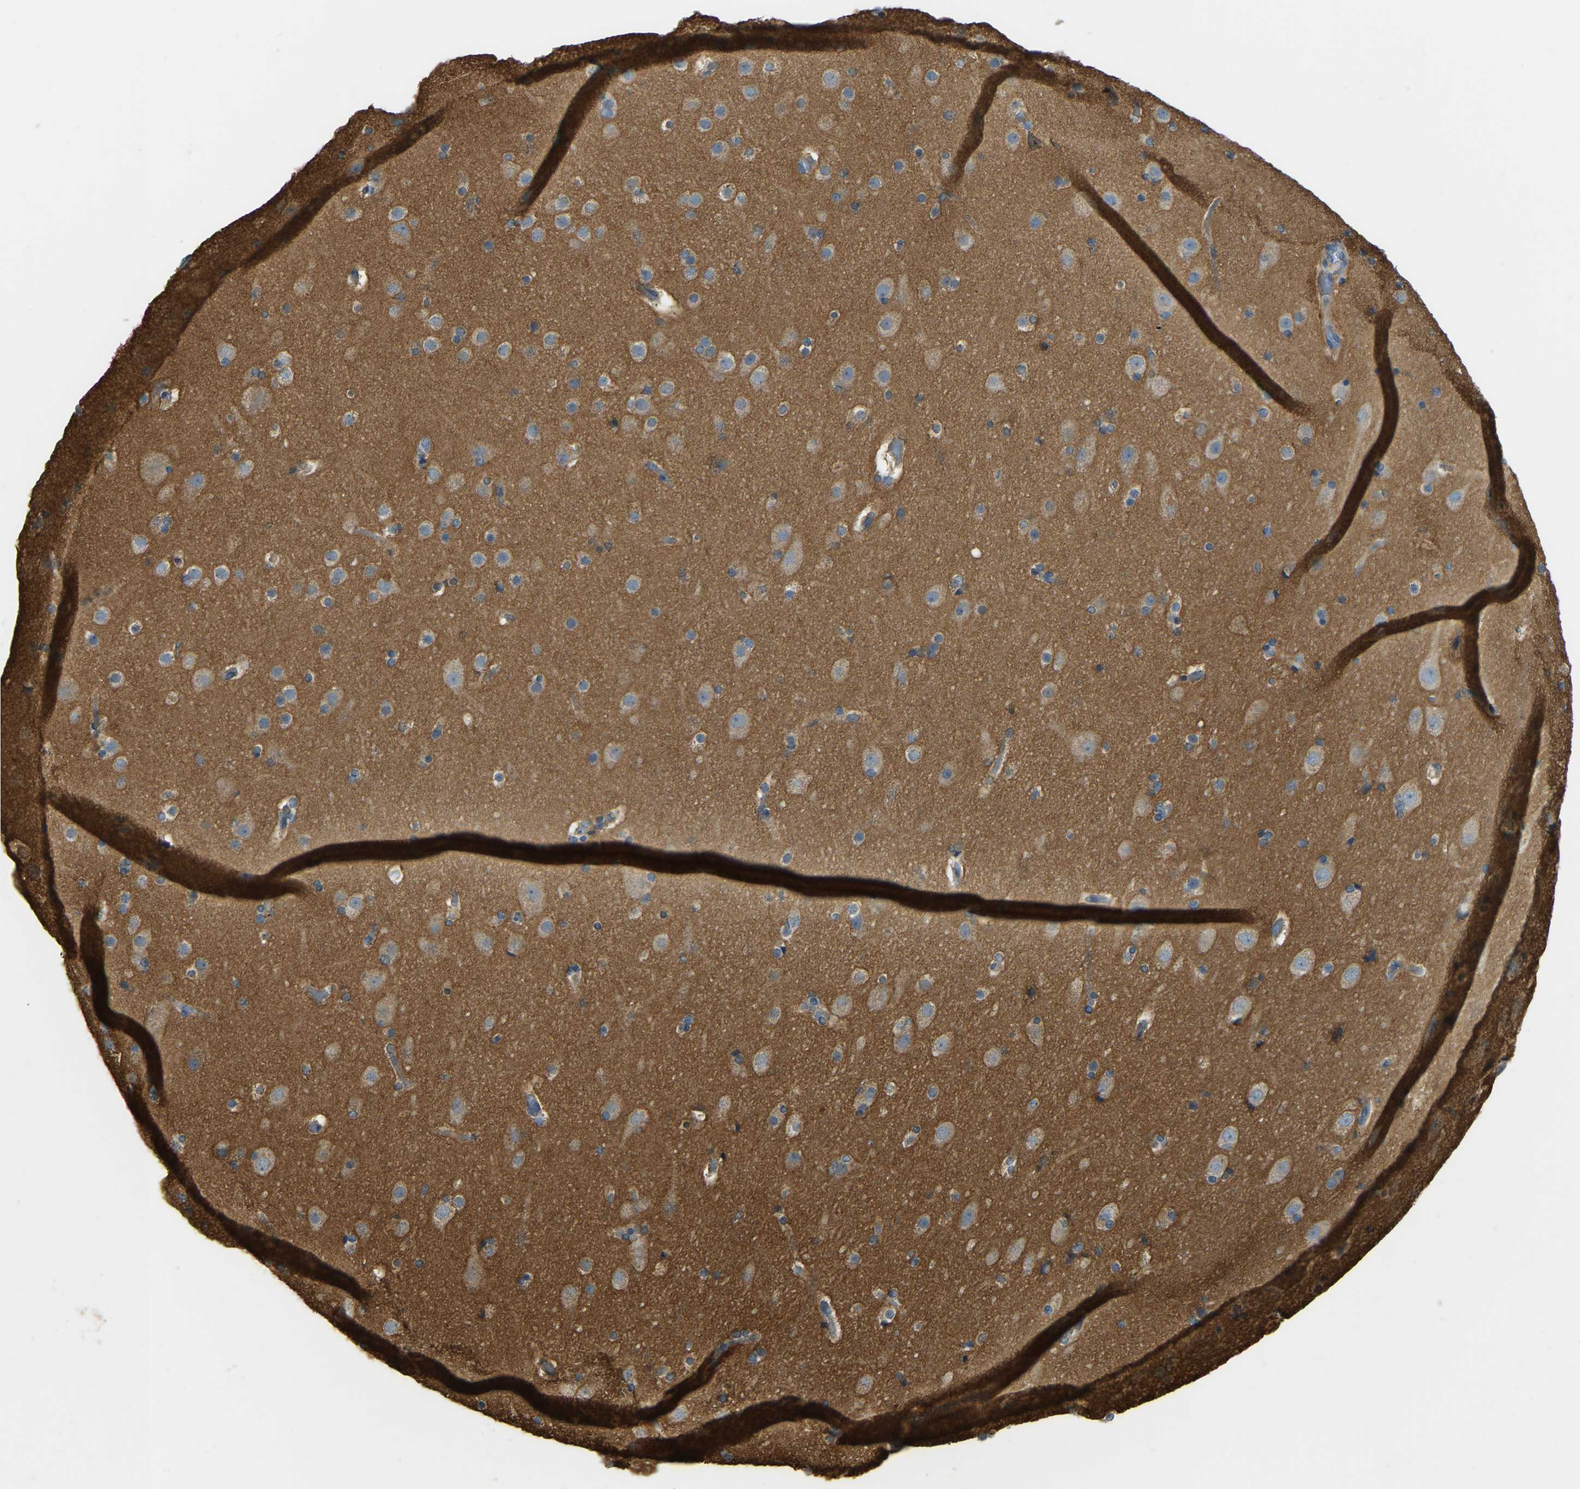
{"staining": {"intensity": "negative", "quantity": "none", "location": "none"}, "tissue": "cerebral cortex", "cell_type": "Endothelial cells", "image_type": "normal", "snomed": [{"axis": "morphology", "description": "Normal tissue, NOS"}, {"axis": "topography", "description": "Cerebral cortex"}], "caption": "A high-resolution micrograph shows IHC staining of benign cerebral cortex, which reveals no significant expression in endothelial cells.", "gene": "GNG2", "patient": {"sex": "male", "age": 57}}